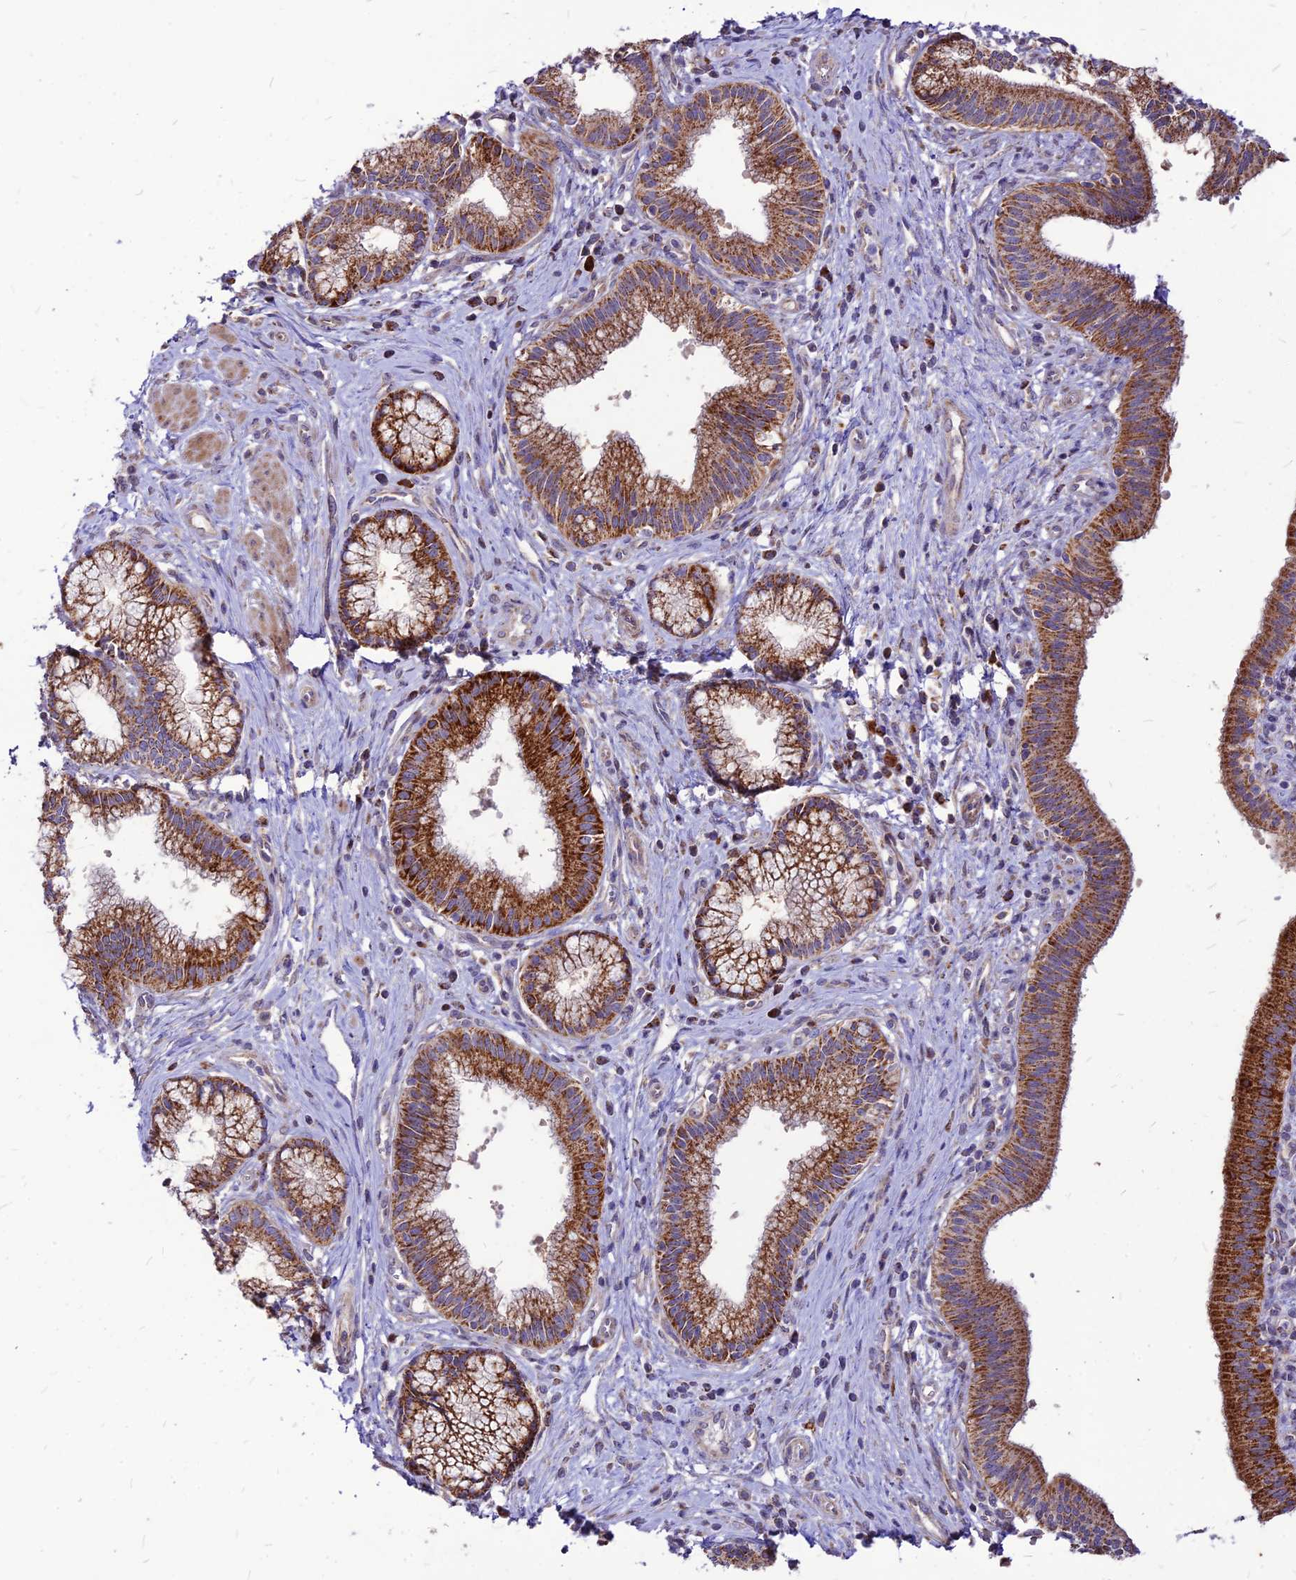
{"staining": {"intensity": "strong", "quantity": ">75%", "location": "cytoplasmic/membranous"}, "tissue": "pancreatic cancer", "cell_type": "Tumor cells", "image_type": "cancer", "snomed": [{"axis": "morphology", "description": "Adenocarcinoma, NOS"}, {"axis": "topography", "description": "Pancreas"}], "caption": "A high-resolution photomicrograph shows IHC staining of adenocarcinoma (pancreatic), which shows strong cytoplasmic/membranous expression in about >75% of tumor cells. Nuclei are stained in blue.", "gene": "ECI1", "patient": {"sex": "male", "age": 72}}